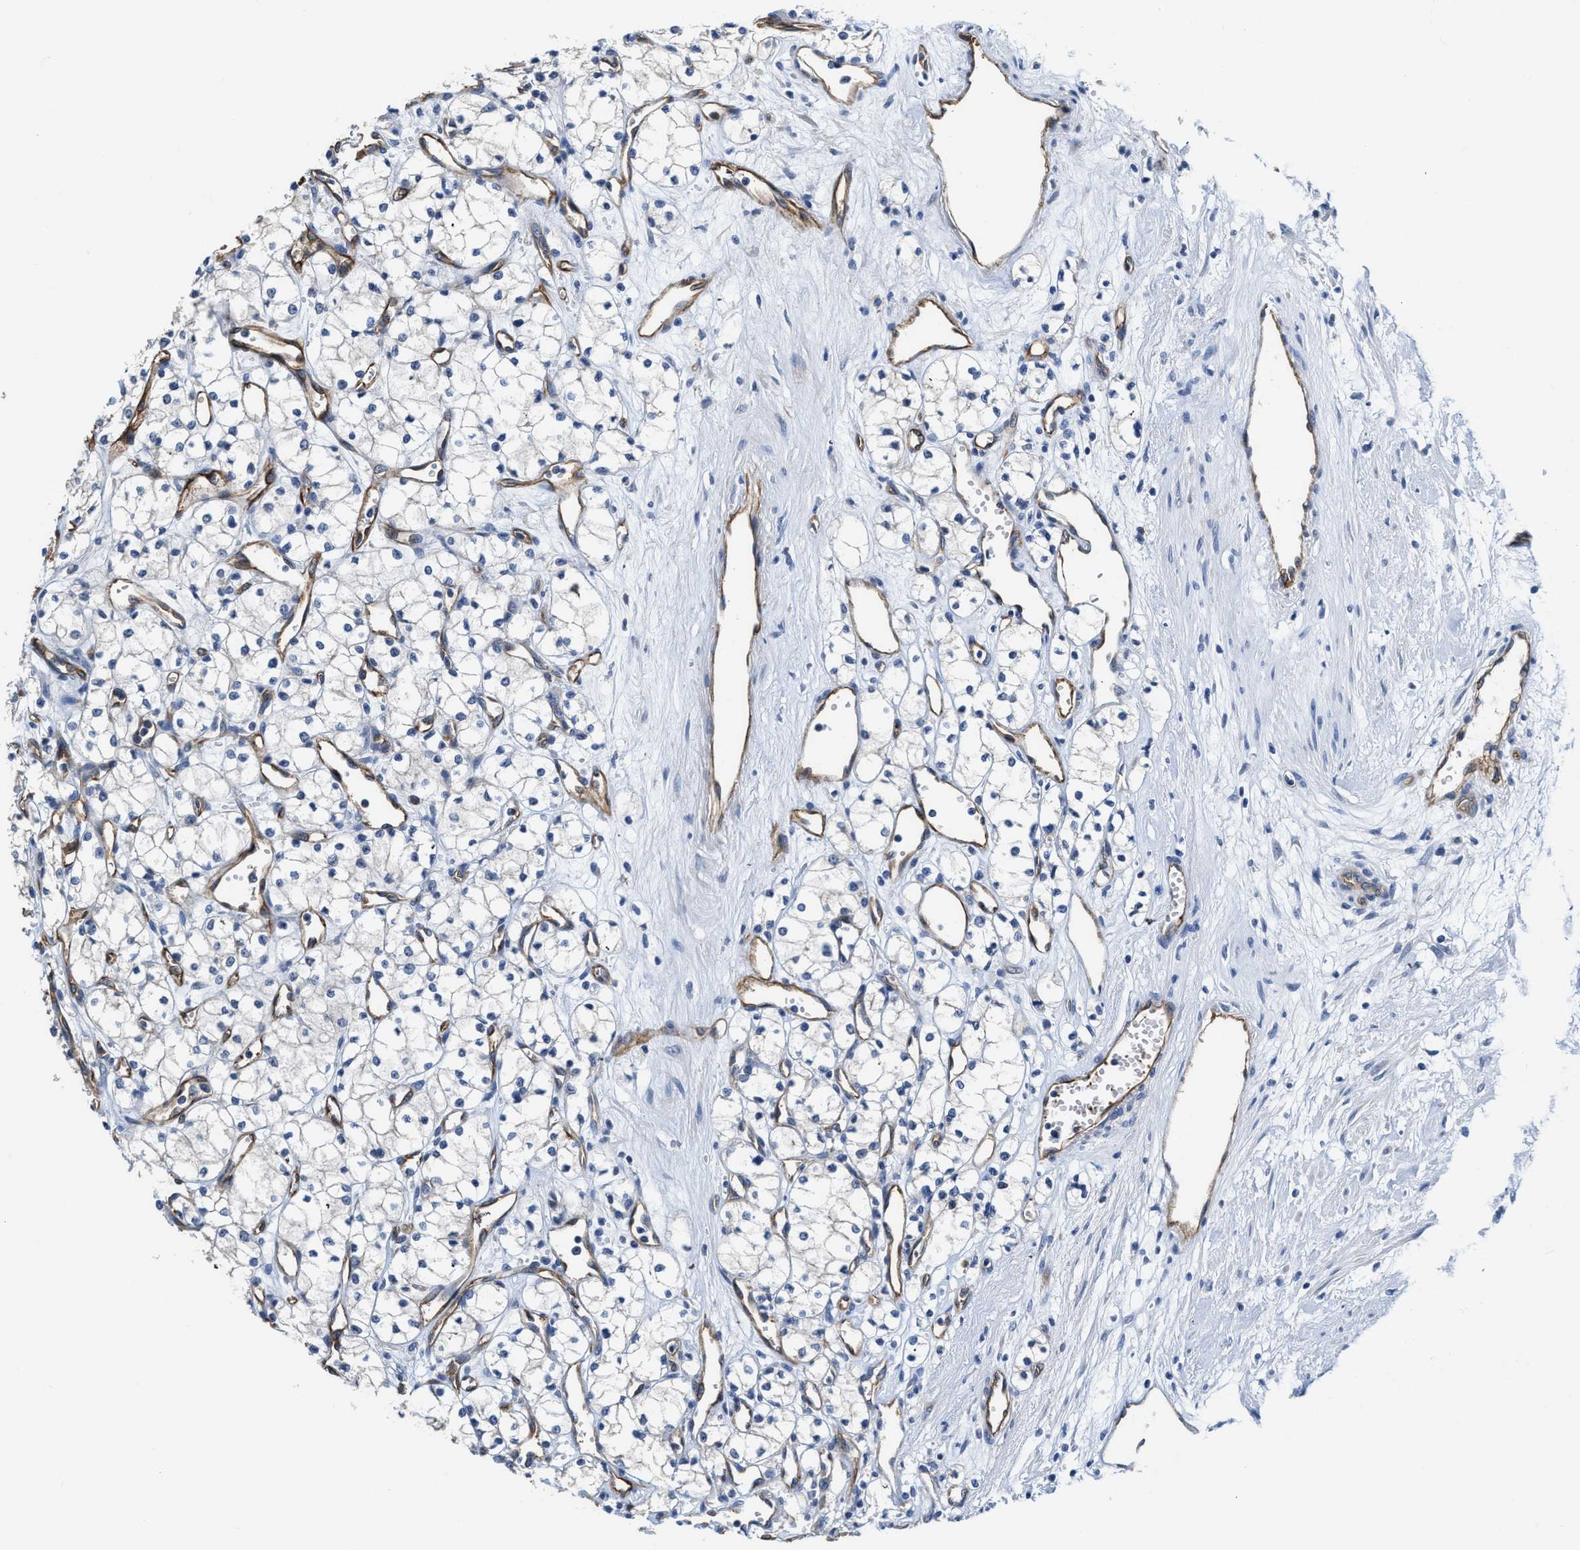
{"staining": {"intensity": "negative", "quantity": "none", "location": "none"}, "tissue": "renal cancer", "cell_type": "Tumor cells", "image_type": "cancer", "snomed": [{"axis": "morphology", "description": "Adenocarcinoma, NOS"}, {"axis": "topography", "description": "Kidney"}], "caption": "Immunohistochemical staining of renal cancer demonstrates no significant expression in tumor cells.", "gene": "C22orf42", "patient": {"sex": "male", "age": 59}}